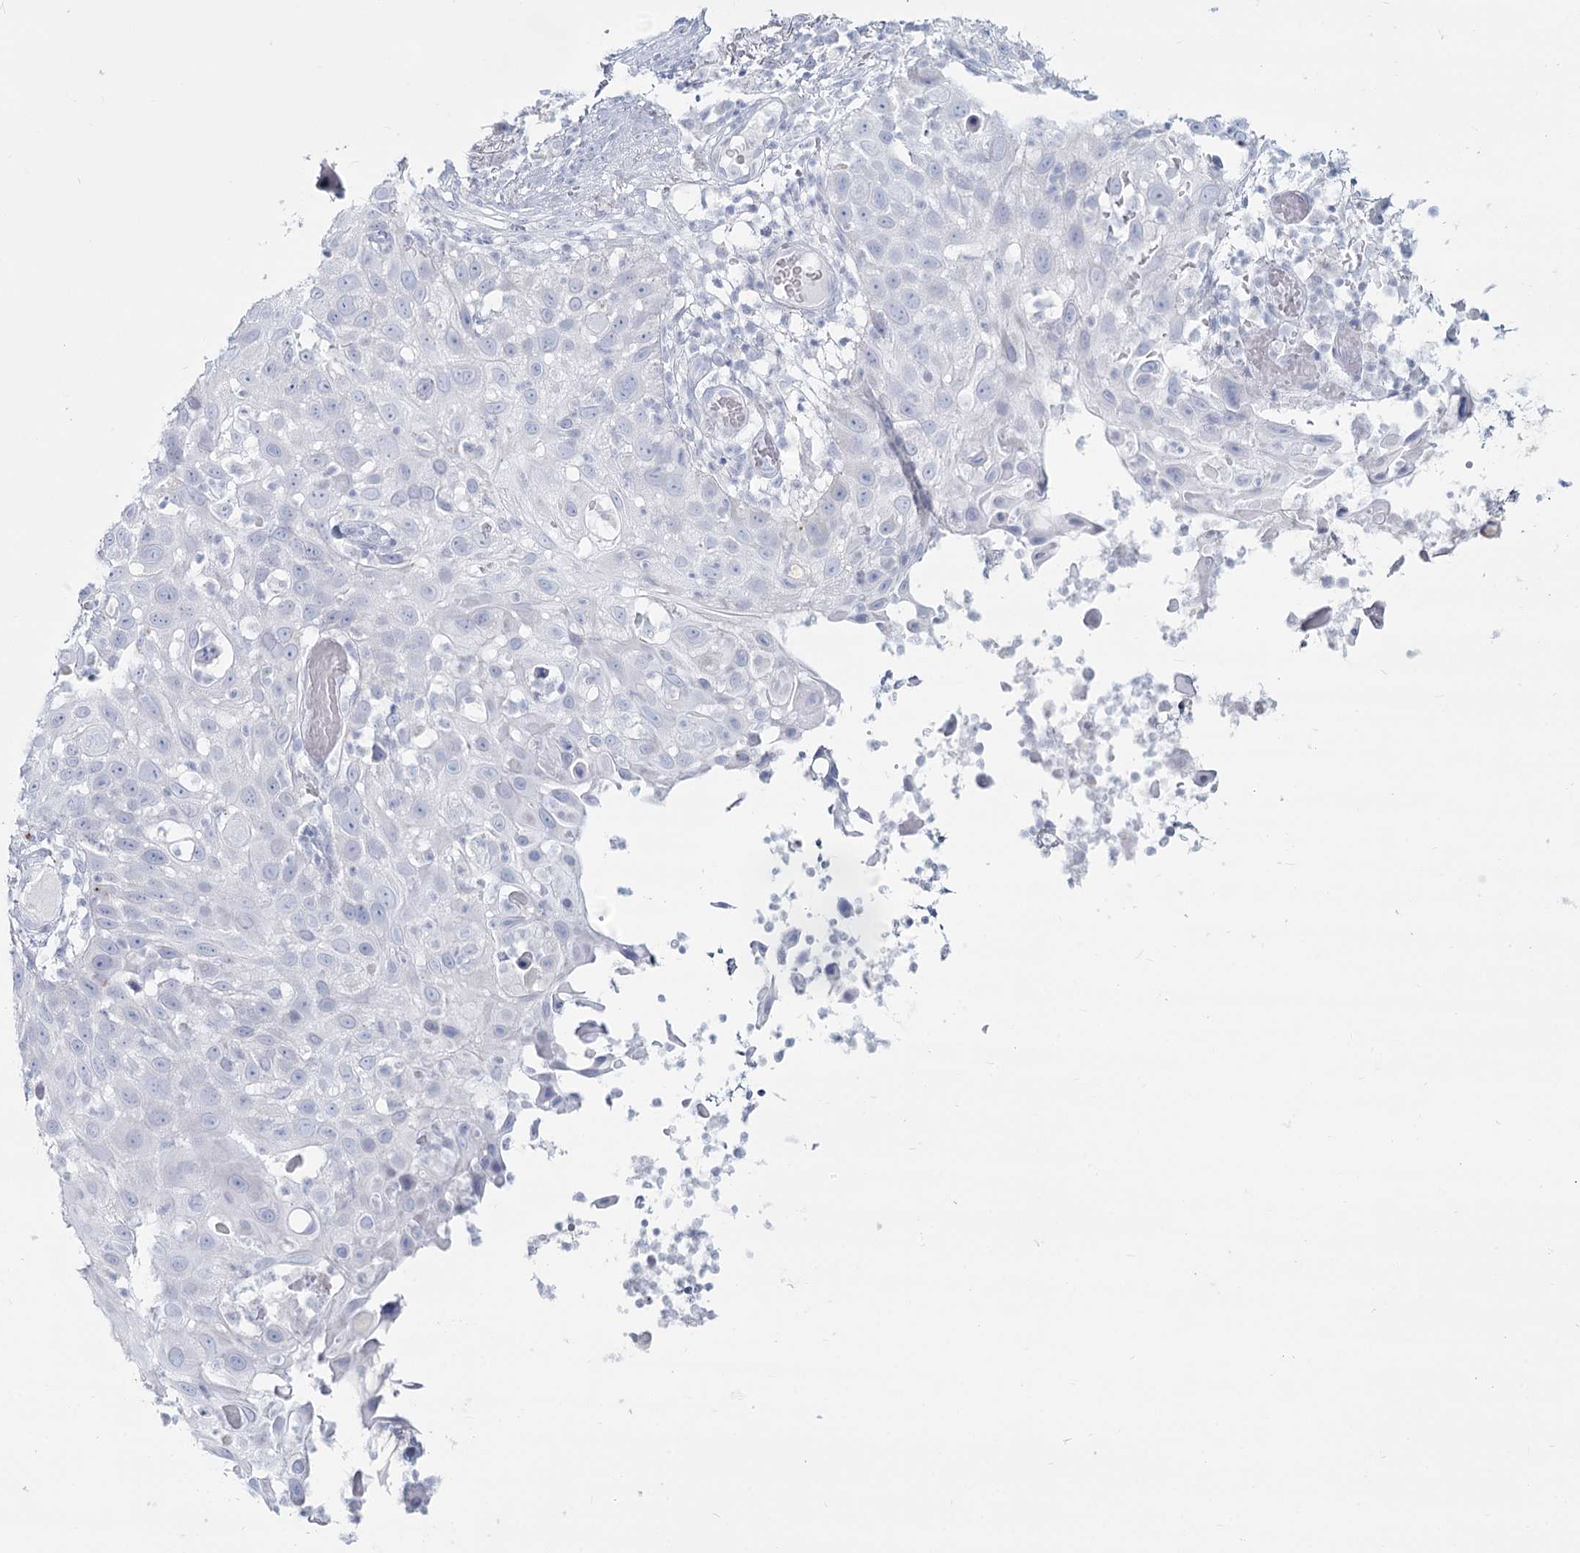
{"staining": {"intensity": "negative", "quantity": "none", "location": "none"}, "tissue": "skin cancer", "cell_type": "Tumor cells", "image_type": "cancer", "snomed": [{"axis": "morphology", "description": "Squamous cell carcinoma, NOS"}, {"axis": "topography", "description": "Skin"}], "caption": "This is a micrograph of immunohistochemistry staining of squamous cell carcinoma (skin), which shows no staining in tumor cells.", "gene": "SLC6A19", "patient": {"sex": "female", "age": 44}}